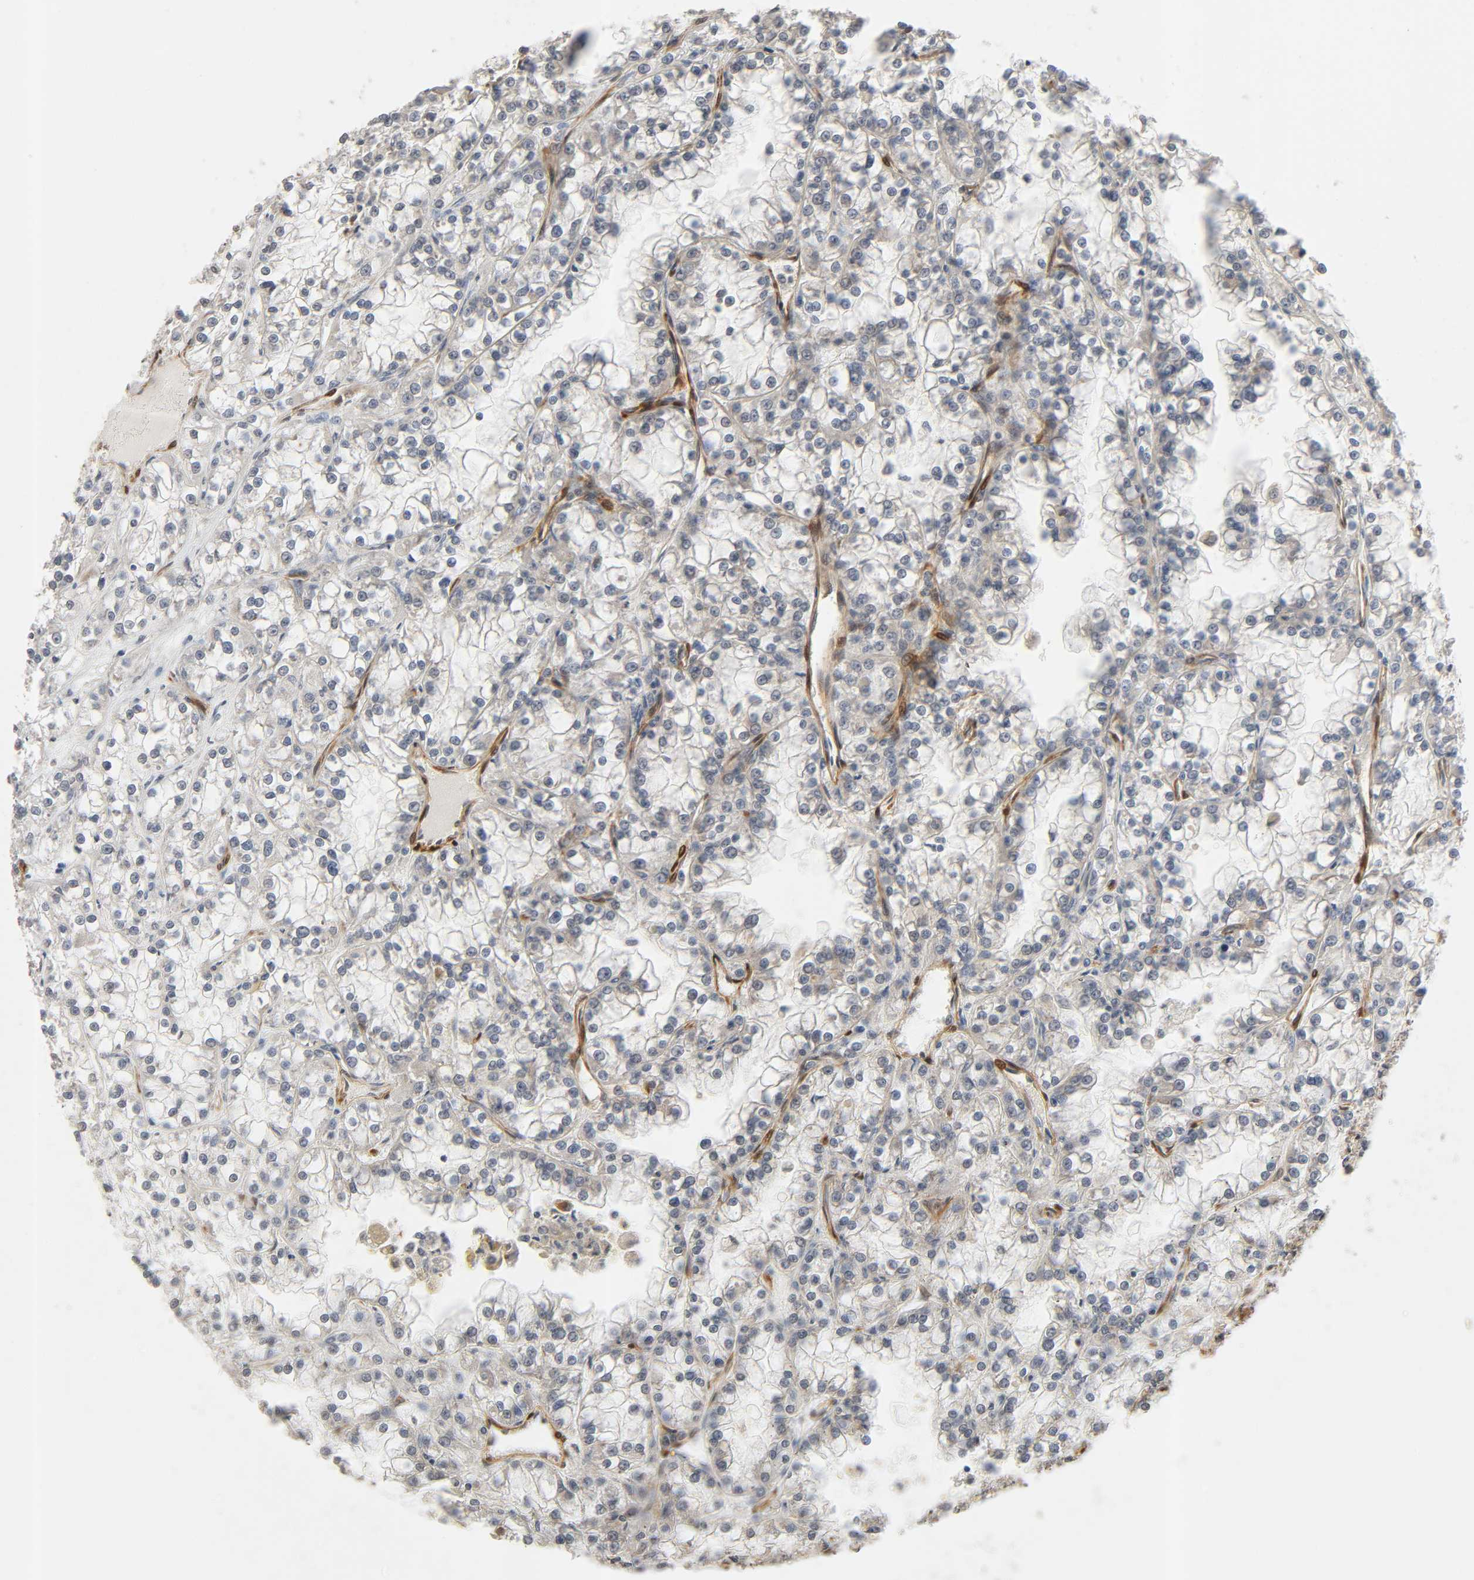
{"staining": {"intensity": "weak", "quantity": "25%-75%", "location": "cytoplasmic/membranous"}, "tissue": "renal cancer", "cell_type": "Tumor cells", "image_type": "cancer", "snomed": [{"axis": "morphology", "description": "Adenocarcinoma, NOS"}, {"axis": "topography", "description": "Kidney"}], "caption": "A brown stain shows weak cytoplasmic/membranous staining of a protein in renal adenocarcinoma tumor cells.", "gene": "PTK2", "patient": {"sex": "female", "age": 52}}